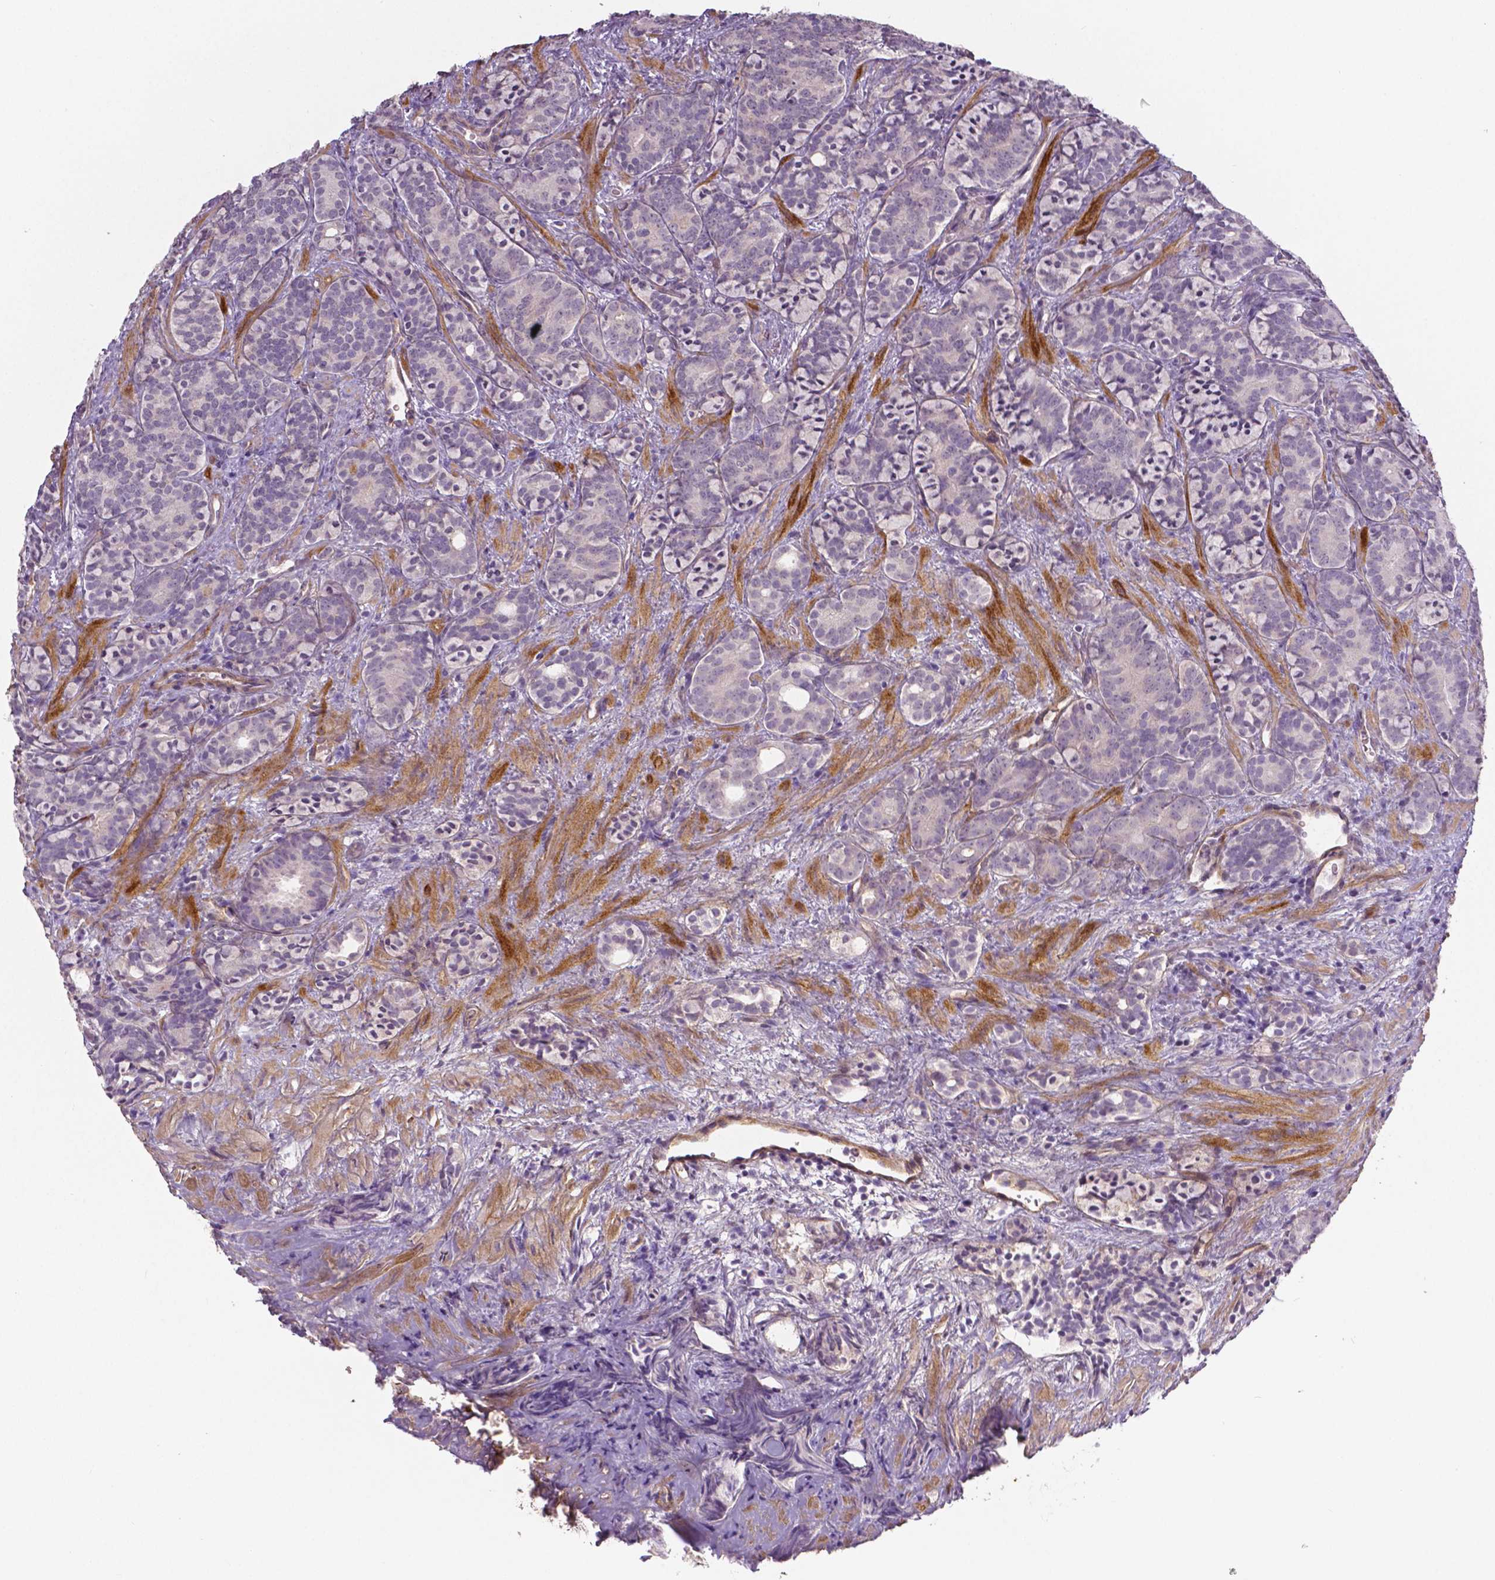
{"staining": {"intensity": "negative", "quantity": "none", "location": "none"}, "tissue": "prostate cancer", "cell_type": "Tumor cells", "image_type": "cancer", "snomed": [{"axis": "morphology", "description": "Adenocarcinoma, High grade"}, {"axis": "topography", "description": "Prostate"}], "caption": "Tumor cells show no significant staining in prostate cancer. (DAB (3,3'-diaminobenzidine) IHC visualized using brightfield microscopy, high magnification).", "gene": "FLT1", "patient": {"sex": "male", "age": 84}}